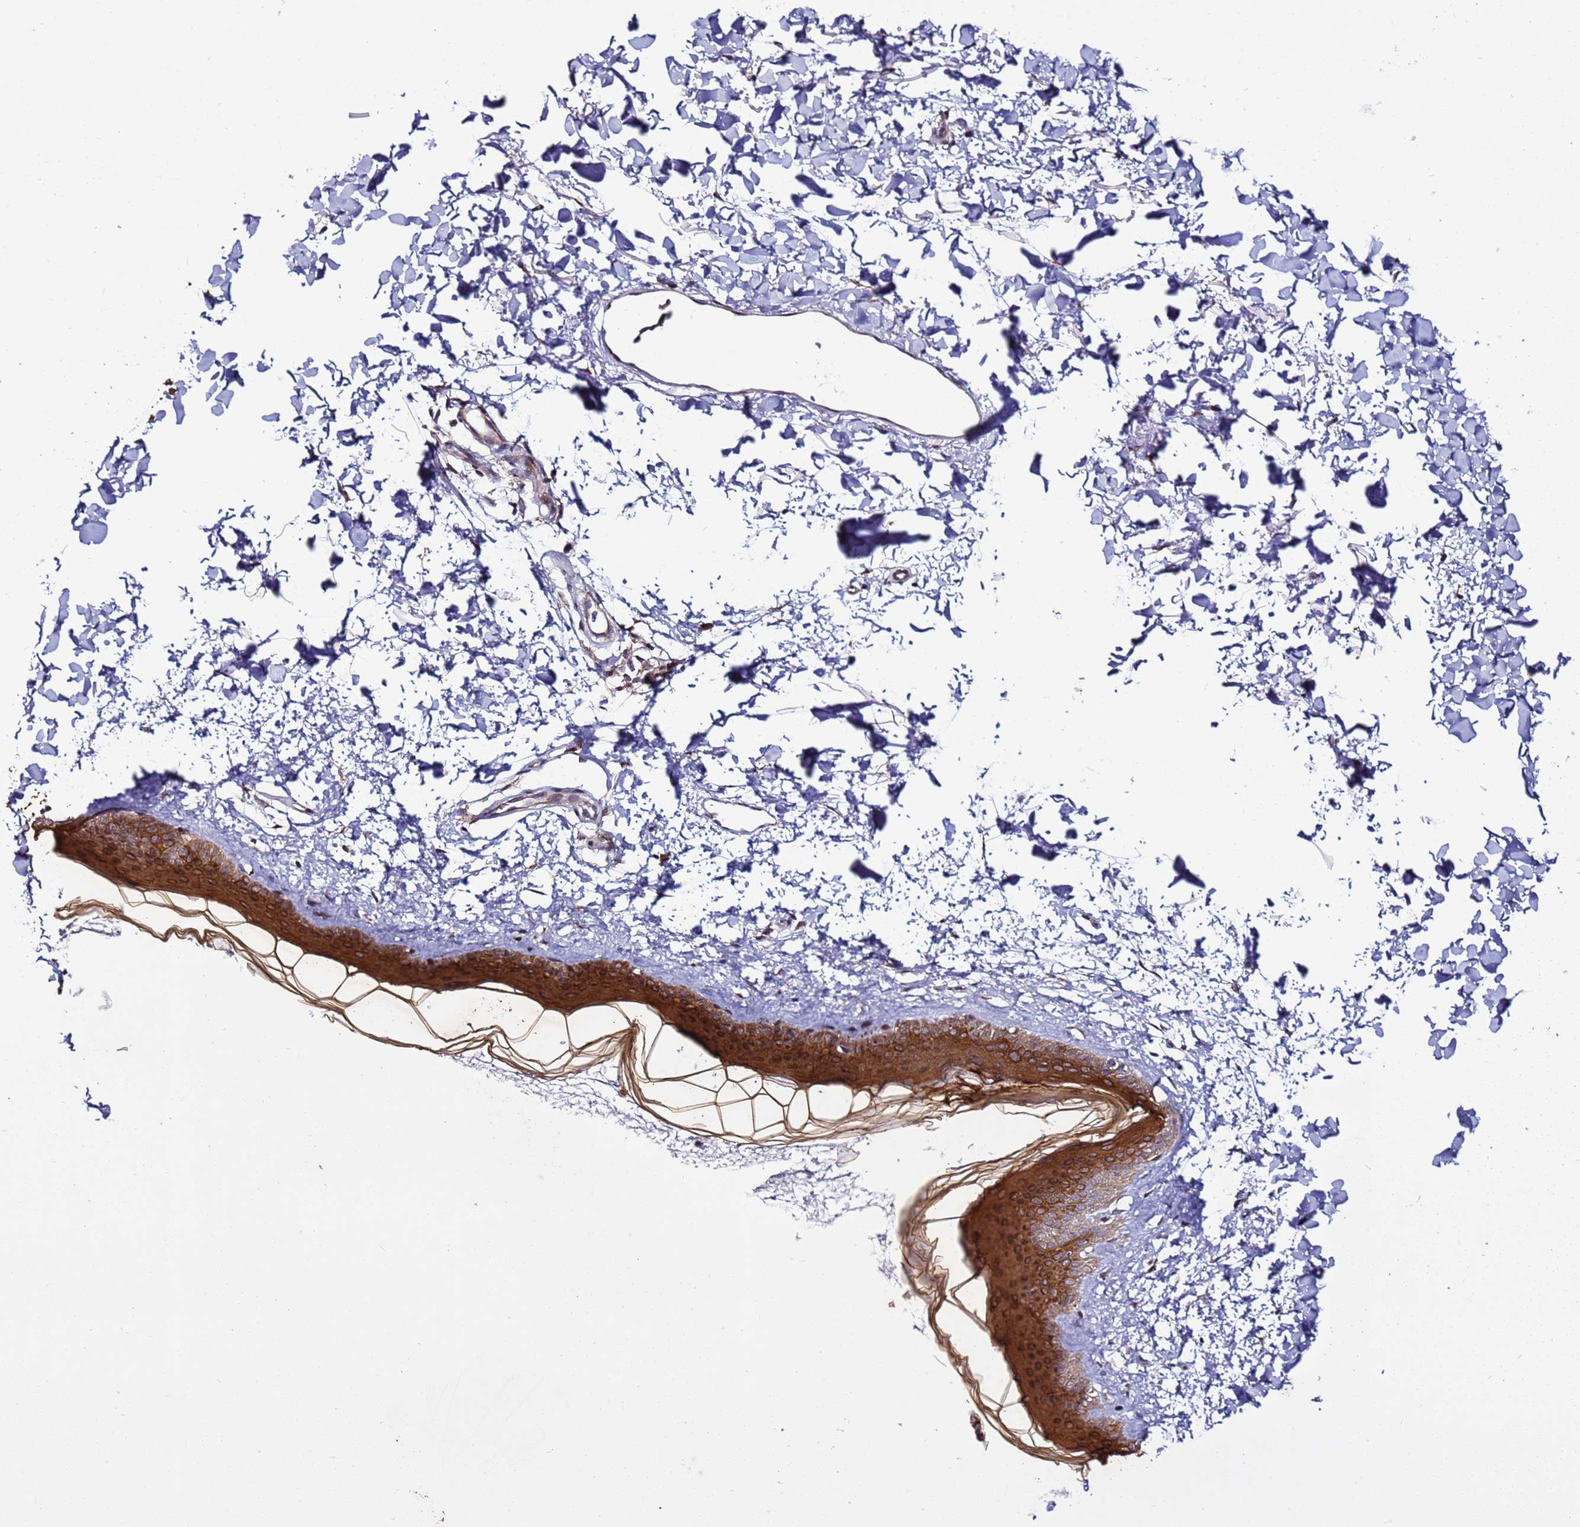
{"staining": {"intensity": "weak", "quantity": ">75%", "location": "cytoplasmic/membranous"}, "tissue": "skin", "cell_type": "Fibroblasts", "image_type": "normal", "snomed": [{"axis": "morphology", "description": "Normal tissue, NOS"}, {"axis": "topography", "description": "Skin"}], "caption": "IHC photomicrograph of benign human skin stained for a protein (brown), which demonstrates low levels of weak cytoplasmic/membranous positivity in about >75% of fibroblasts.", "gene": "TMEM176B", "patient": {"sex": "female", "age": 58}}